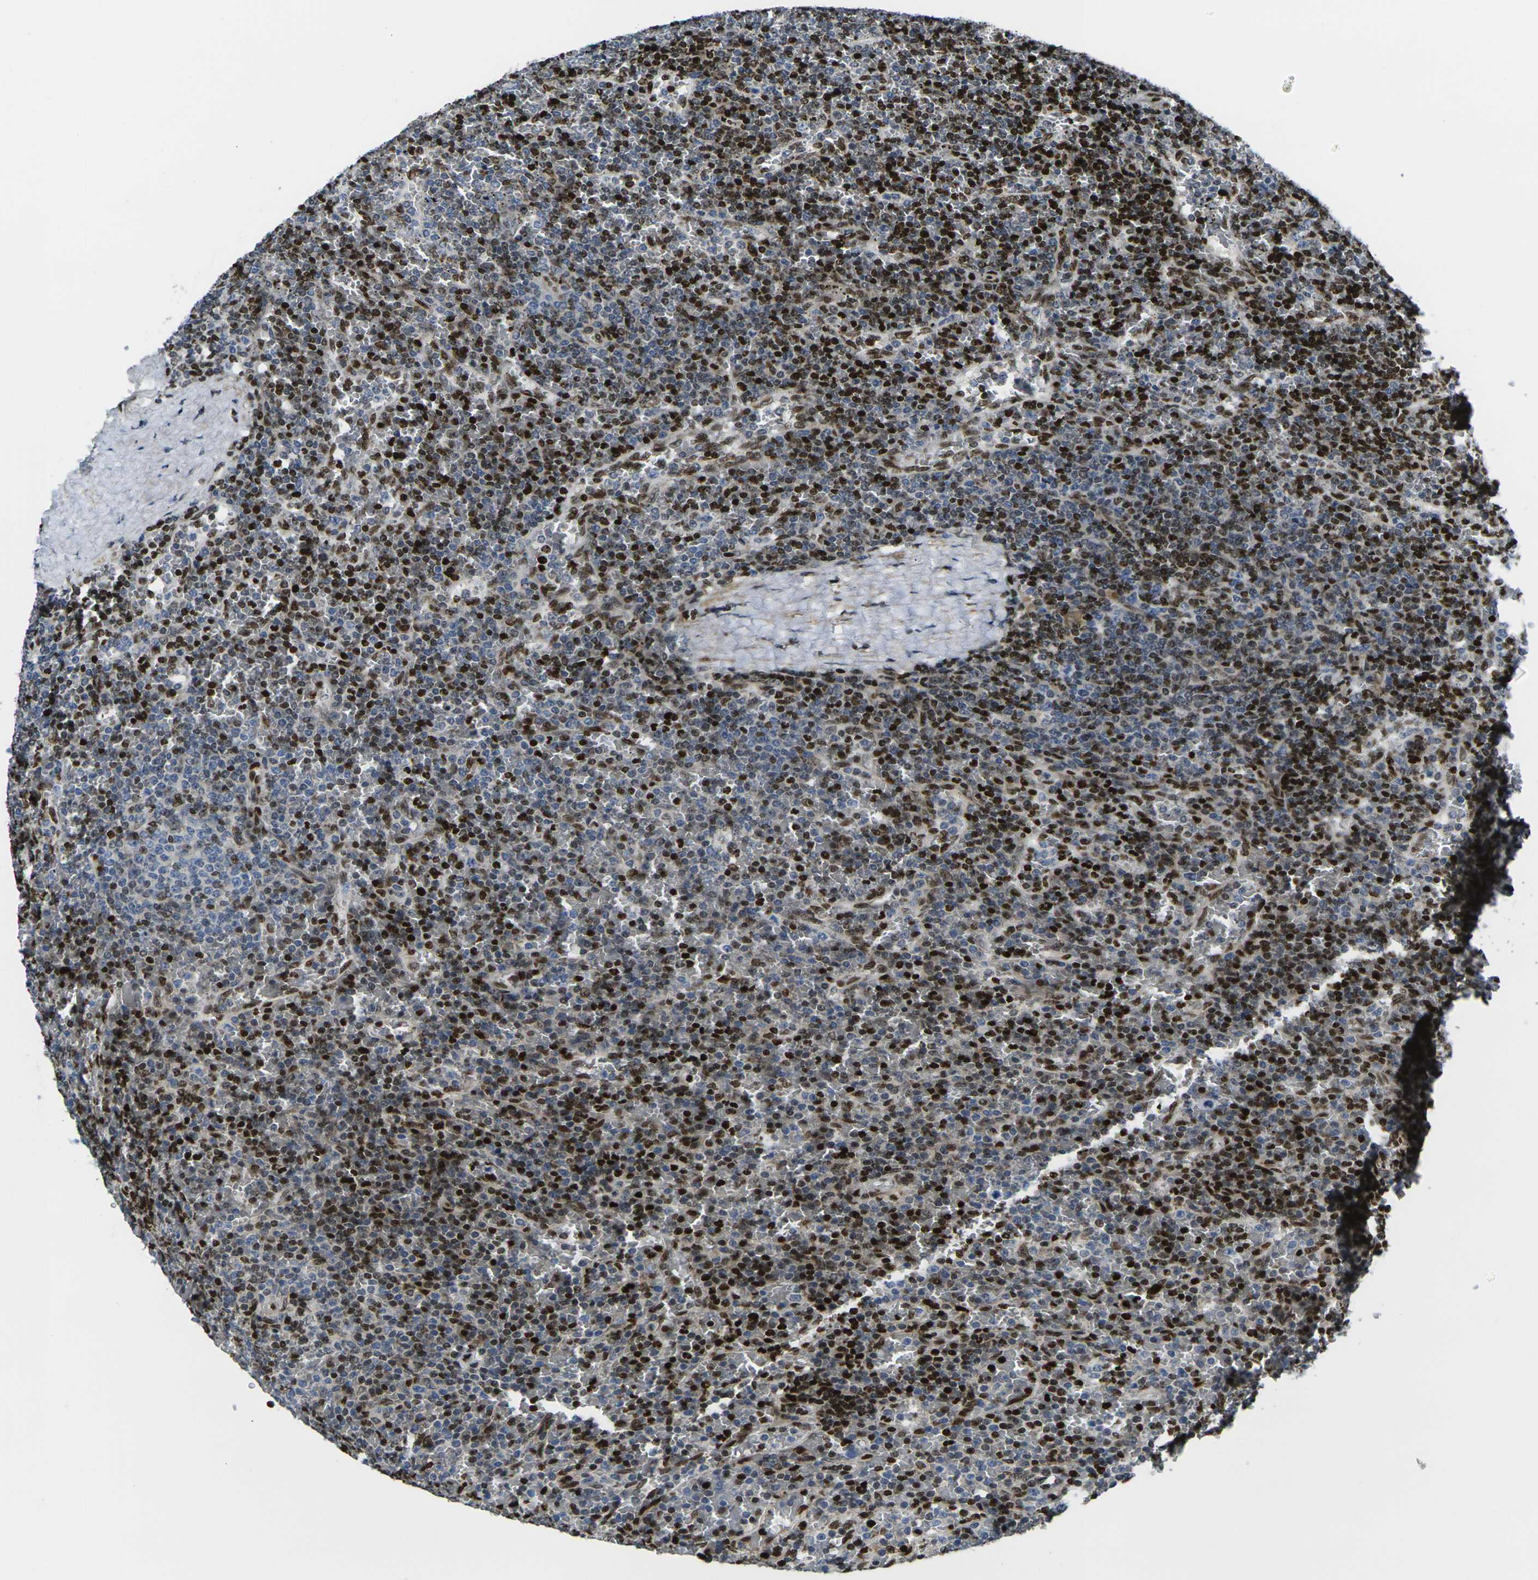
{"staining": {"intensity": "strong", "quantity": "25%-75%", "location": "nuclear"}, "tissue": "lymphoma", "cell_type": "Tumor cells", "image_type": "cancer", "snomed": [{"axis": "morphology", "description": "Malignant lymphoma, non-Hodgkin's type, Low grade"}, {"axis": "topography", "description": "Spleen"}], "caption": "Tumor cells exhibit high levels of strong nuclear staining in approximately 25%-75% of cells in malignant lymphoma, non-Hodgkin's type (low-grade).", "gene": "H1-10", "patient": {"sex": "female", "age": 77}}